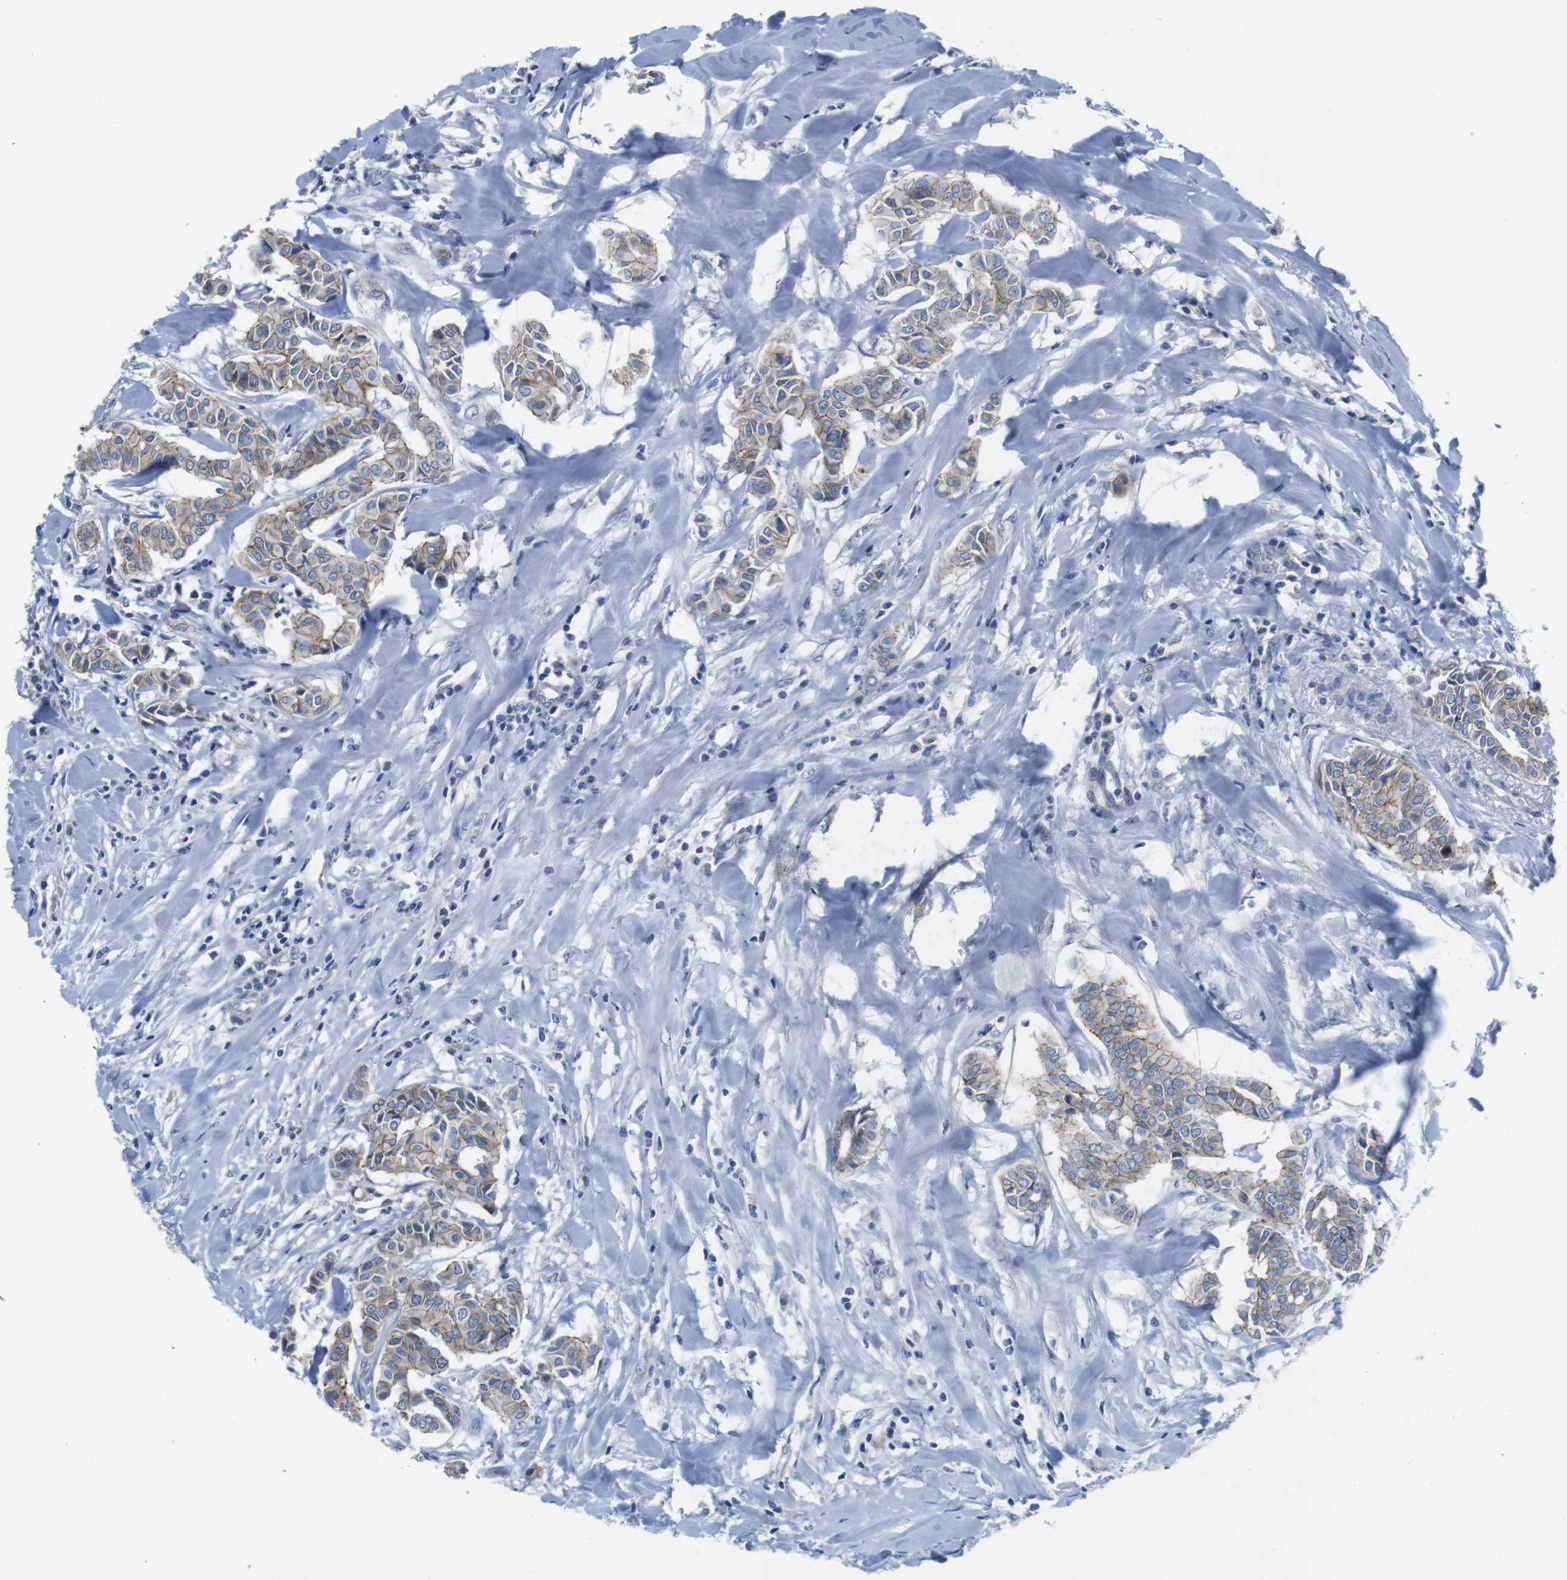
{"staining": {"intensity": "moderate", "quantity": "25%-75%", "location": "cytoplasmic/membranous"}, "tissue": "head and neck cancer", "cell_type": "Tumor cells", "image_type": "cancer", "snomed": [{"axis": "morphology", "description": "Adenocarcinoma, NOS"}, {"axis": "topography", "description": "Salivary gland"}, {"axis": "topography", "description": "Head-Neck"}], "caption": "This photomicrograph demonstrates IHC staining of human head and neck adenocarcinoma, with medium moderate cytoplasmic/membranous expression in approximately 25%-75% of tumor cells.", "gene": "SCRIB", "patient": {"sex": "female", "age": 59}}